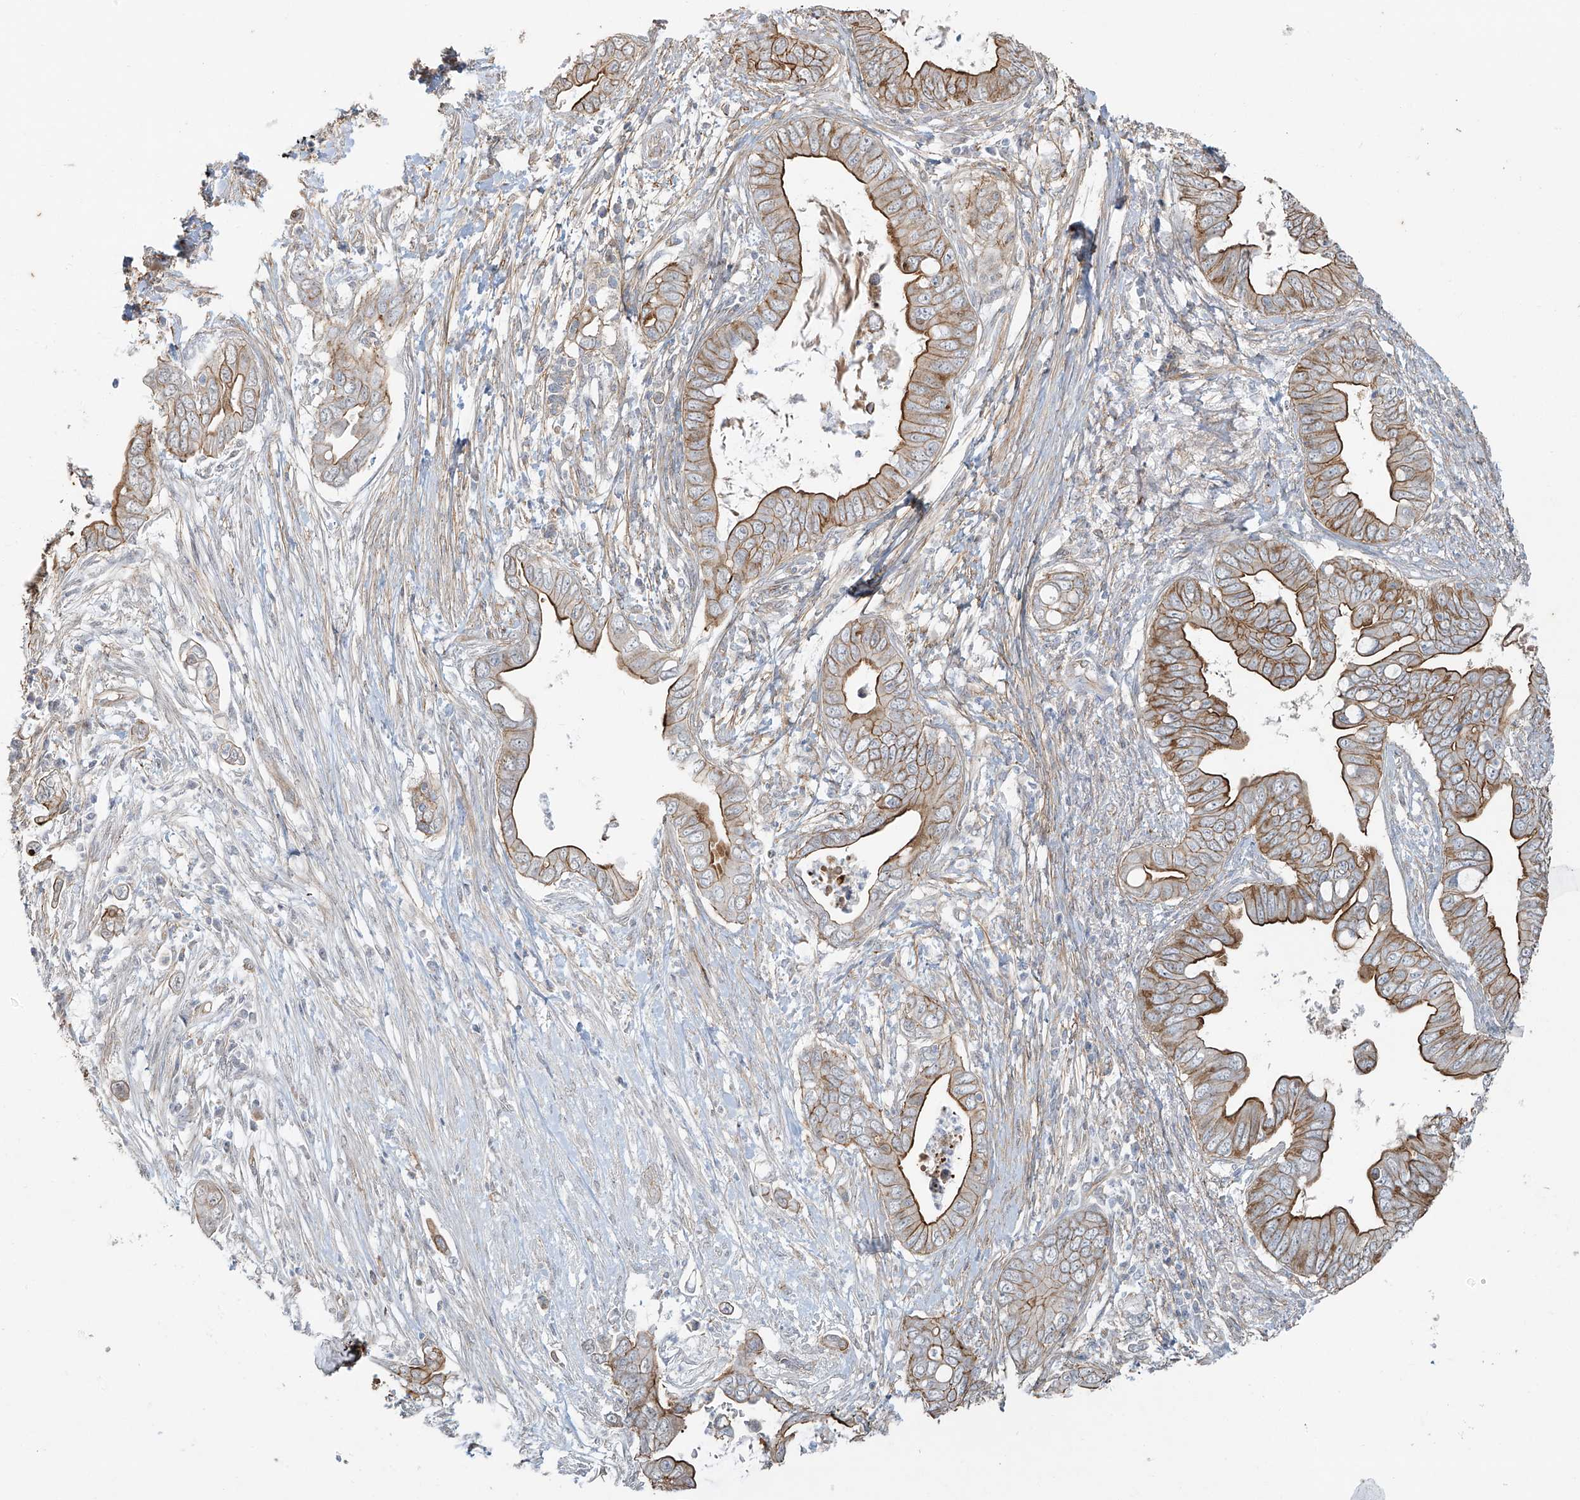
{"staining": {"intensity": "strong", "quantity": ">75%", "location": "cytoplasmic/membranous"}, "tissue": "pancreatic cancer", "cell_type": "Tumor cells", "image_type": "cancer", "snomed": [{"axis": "morphology", "description": "Adenocarcinoma, NOS"}, {"axis": "topography", "description": "Pancreas"}], "caption": "Protein expression analysis of pancreatic cancer exhibits strong cytoplasmic/membranous positivity in approximately >75% of tumor cells.", "gene": "TUBE1", "patient": {"sex": "male", "age": 75}}